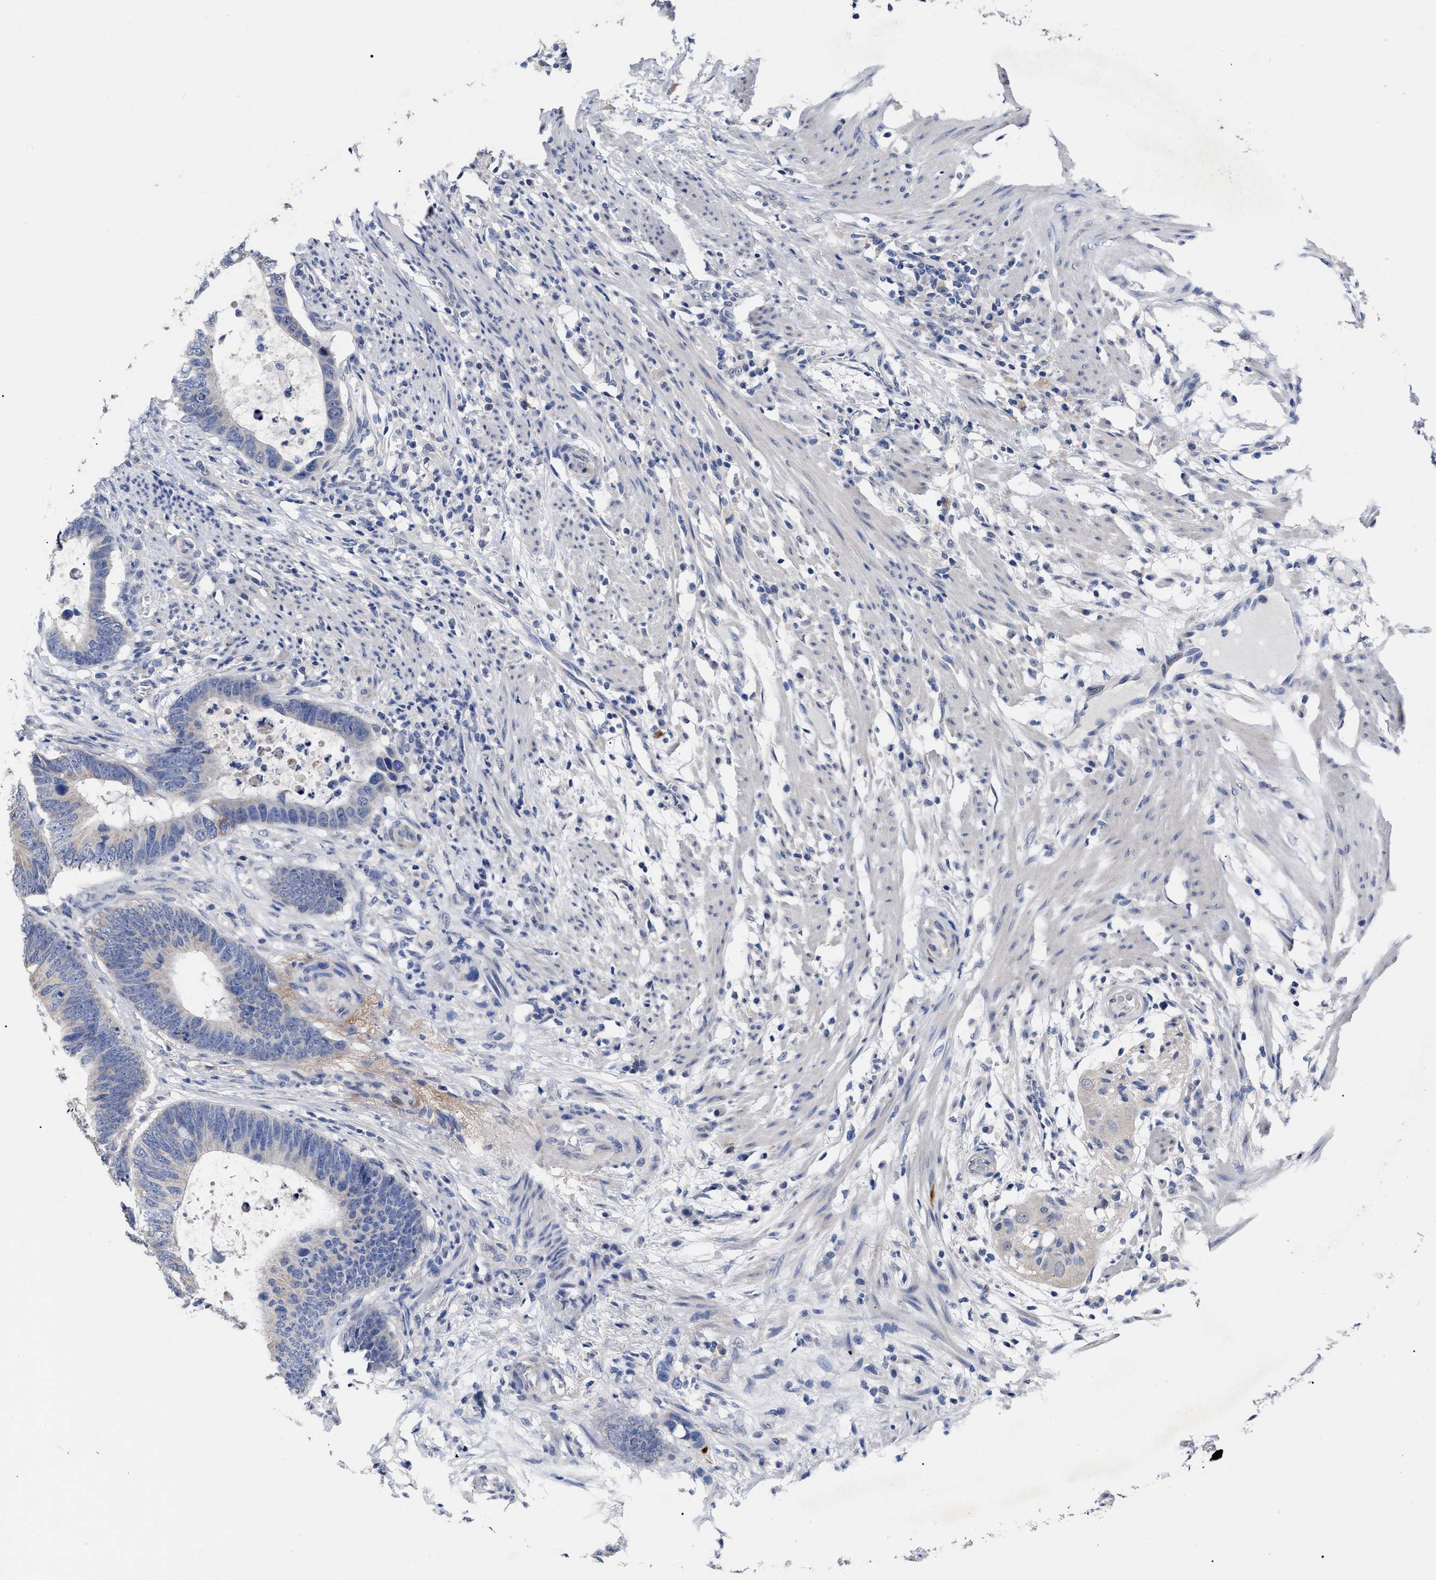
{"staining": {"intensity": "negative", "quantity": "none", "location": "none"}, "tissue": "colorectal cancer", "cell_type": "Tumor cells", "image_type": "cancer", "snomed": [{"axis": "morphology", "description": "Adenocarcinoma, NOS"}, {"axis": "topography", "description": "Colon"}], "caption": "Tumor cells are negative for protein expression in human colorectal adenocarcinoma.", "gene": "CCN5", "patient": {"sex": "male", "age": 56}}